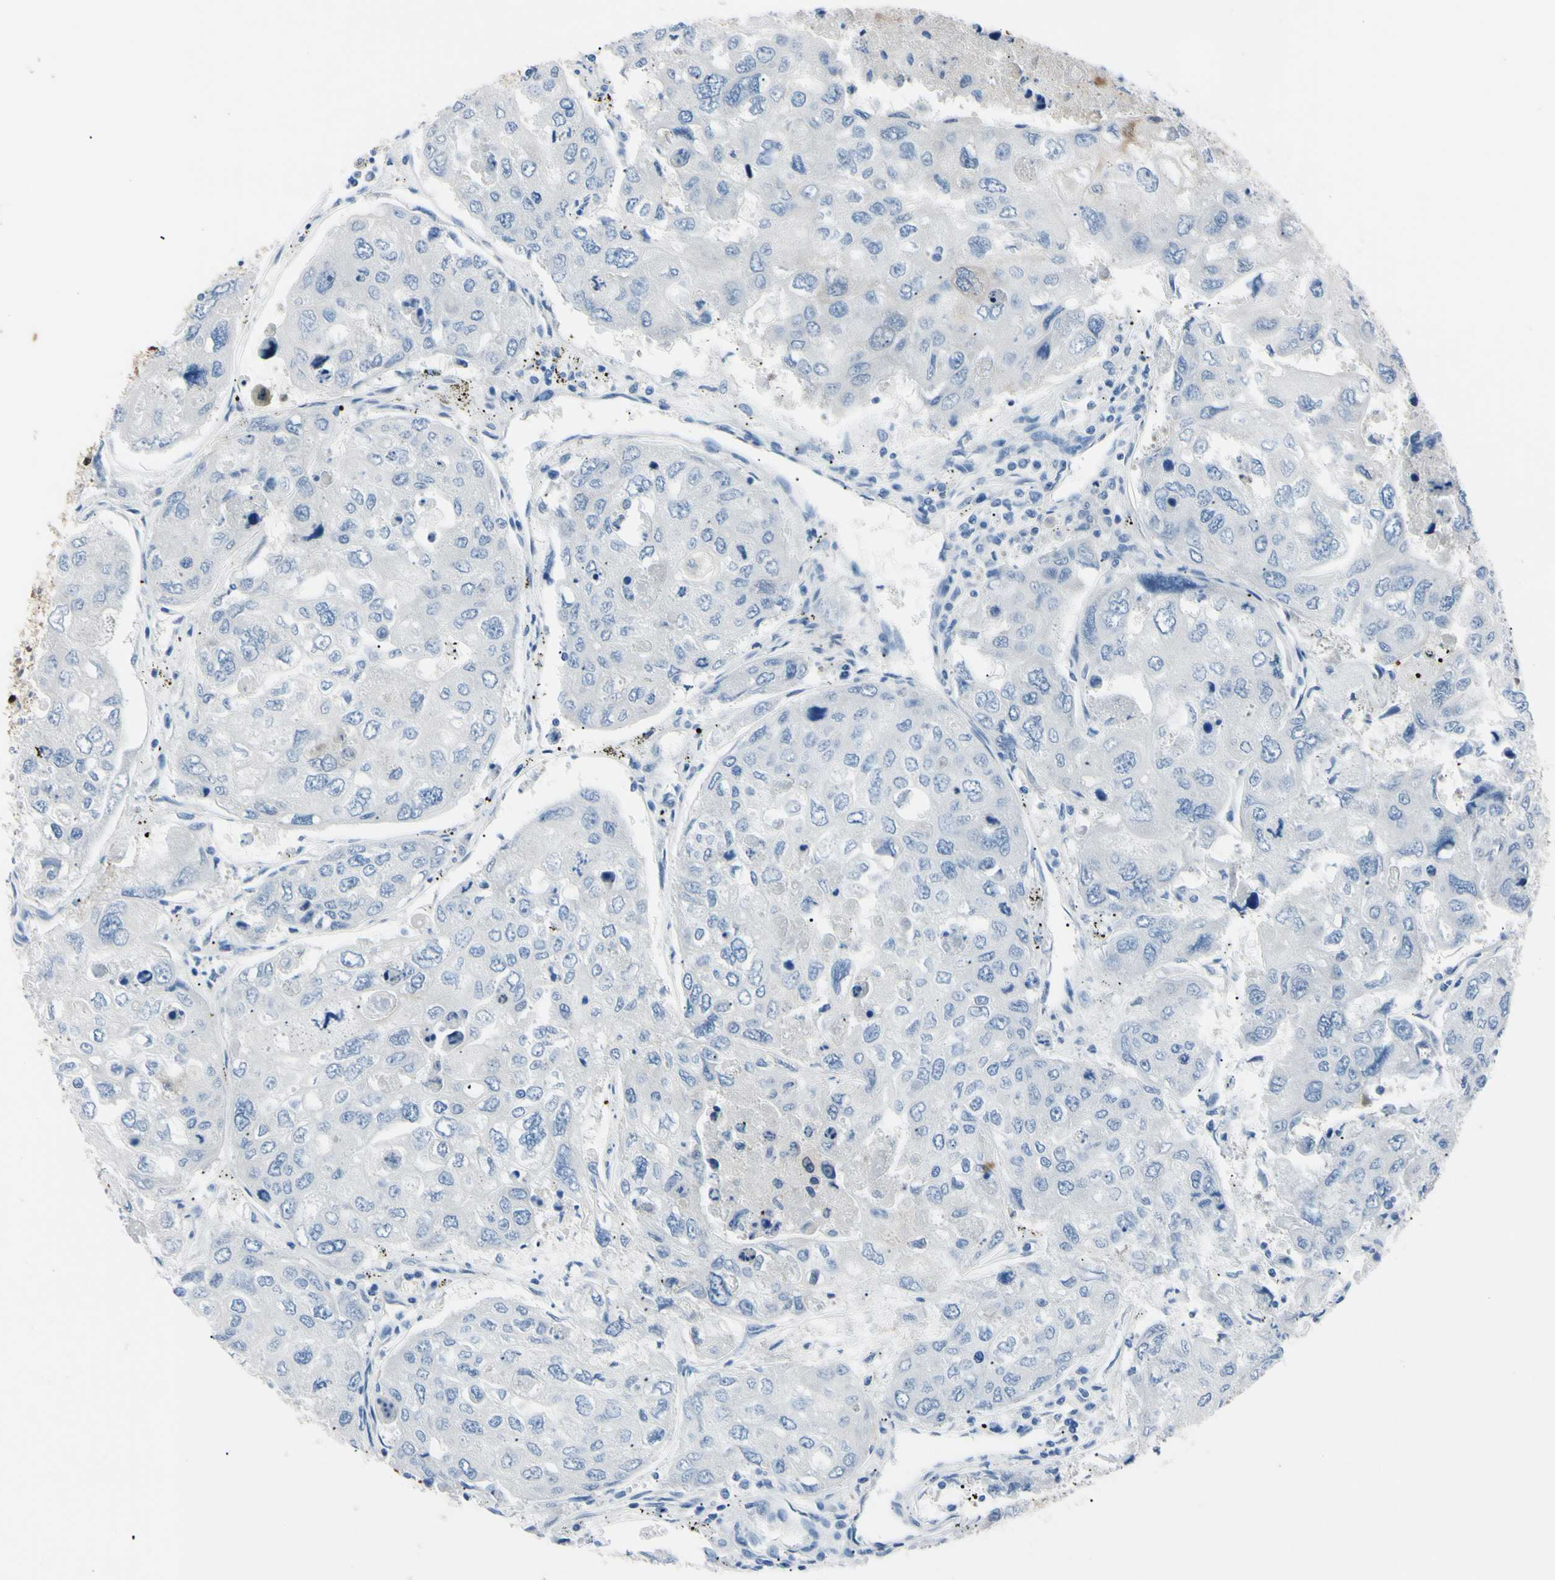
{"staining": {"intensity": "negative", "quantity": "none", "location": "none"}, "tissue": "urothelial cancer", "cell_type": "Tumor cells", "image_type": "cancer", "snomed": [{"axis": "morphology", "description": "Urothelial carcinoma, High grade"}, {"axis": "topography", "description": "Lymph node"}, {"axis": "topography", "description": "Urinary bladder"}], "caption": "Tumor cells are negative for brown protein staining in urothelial carcinoma (high-grade).", "gene": "NOL3", "patient": {"sex": "male", "age": 51}}